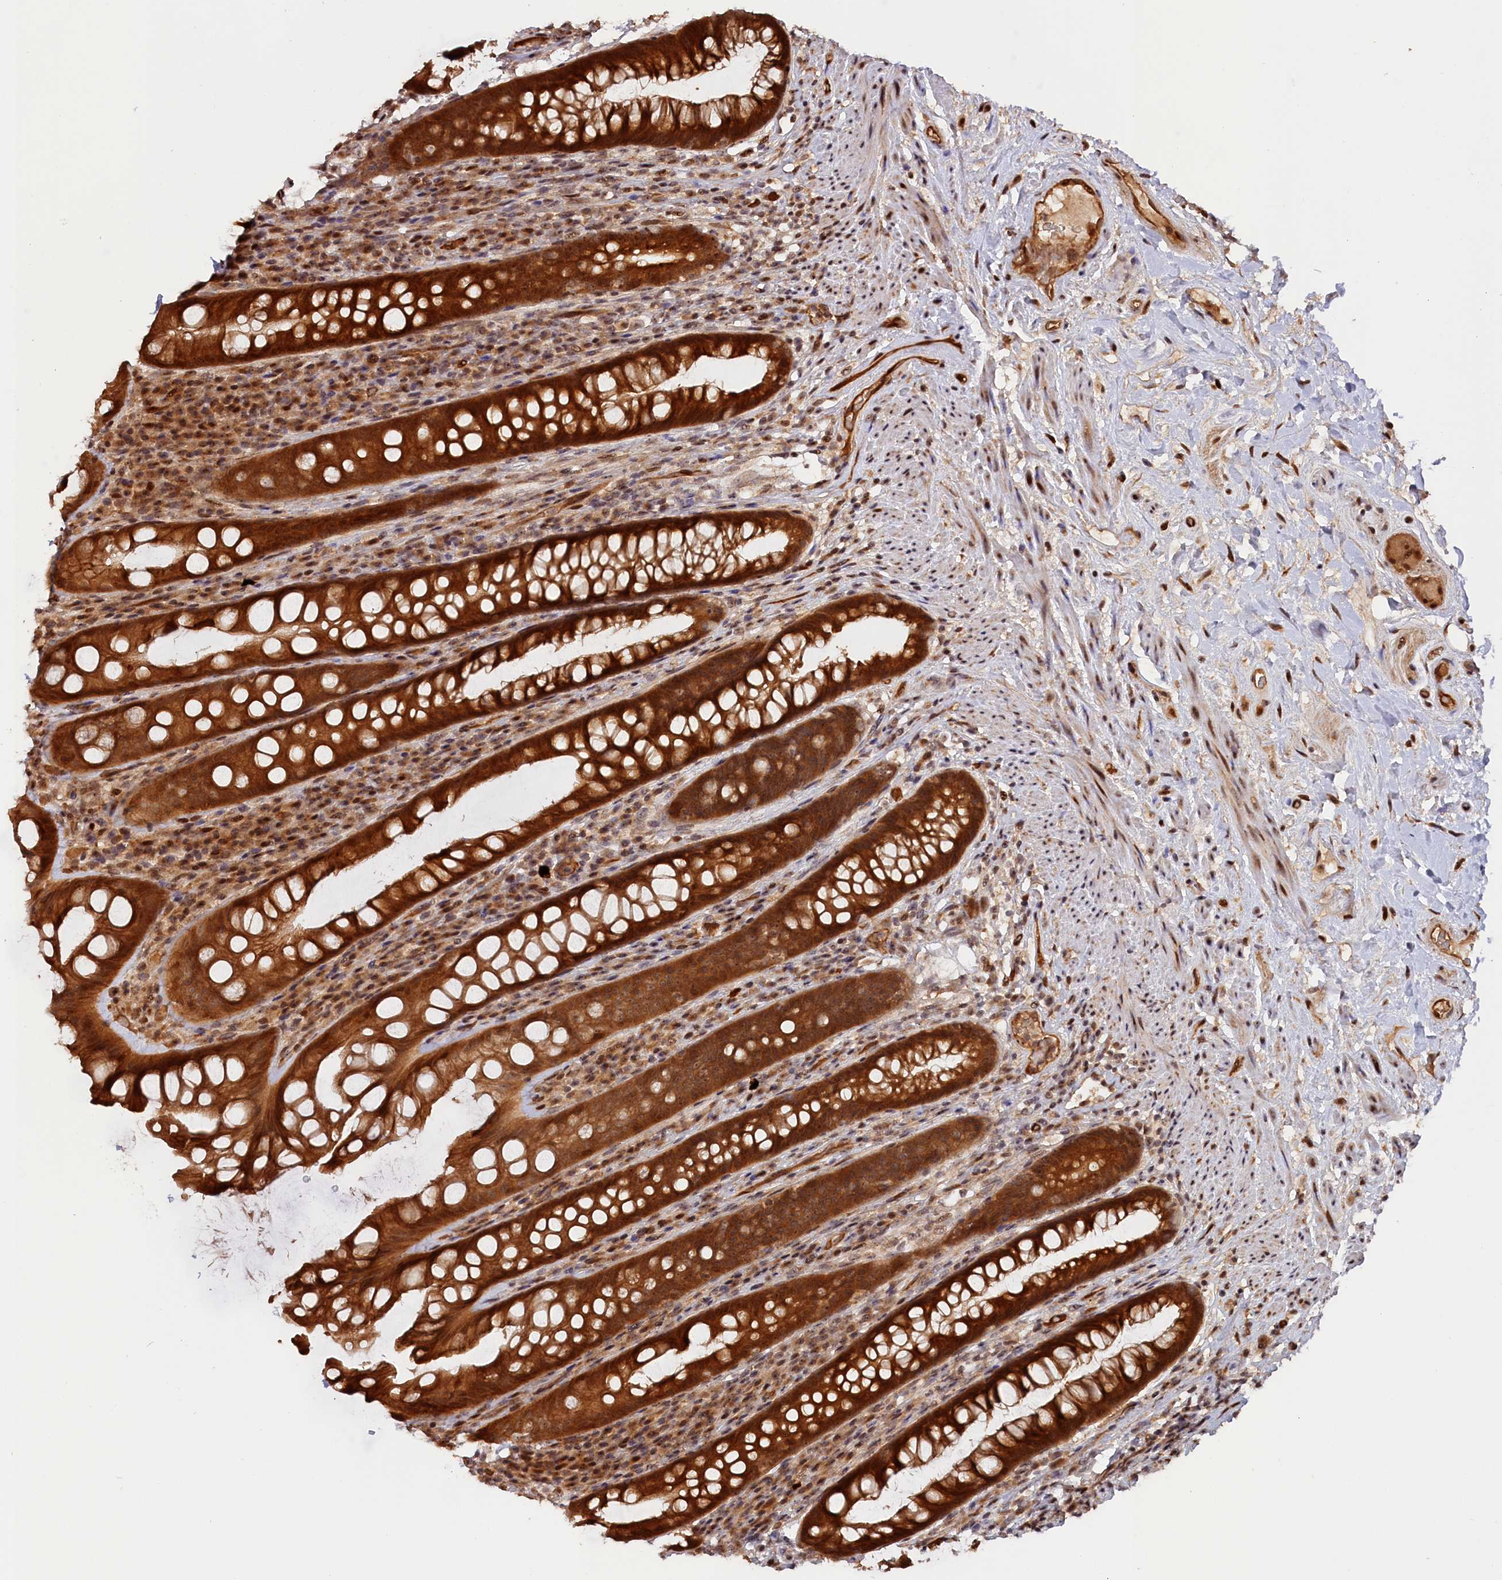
{"staining": {"intensity": "strong", "quantity": ">75%", "location": "cytoplasmic/membranous"}, "tissue": "small intestine", "cell_type": "Glandular cells", "image_type": "normal", "snomed": [{"axis": "morphology", "description": "Normal tissue, NOS"}, {"axis": "topography", "description": "Small intestine"}], "caption": "Small intestine stained with IHC displays strong cytoplasmic/membranous positivity in approximately >75% of glandular cells.", "gene": "ANKRD24", "patient": {"sex": "male", "age": 52}}